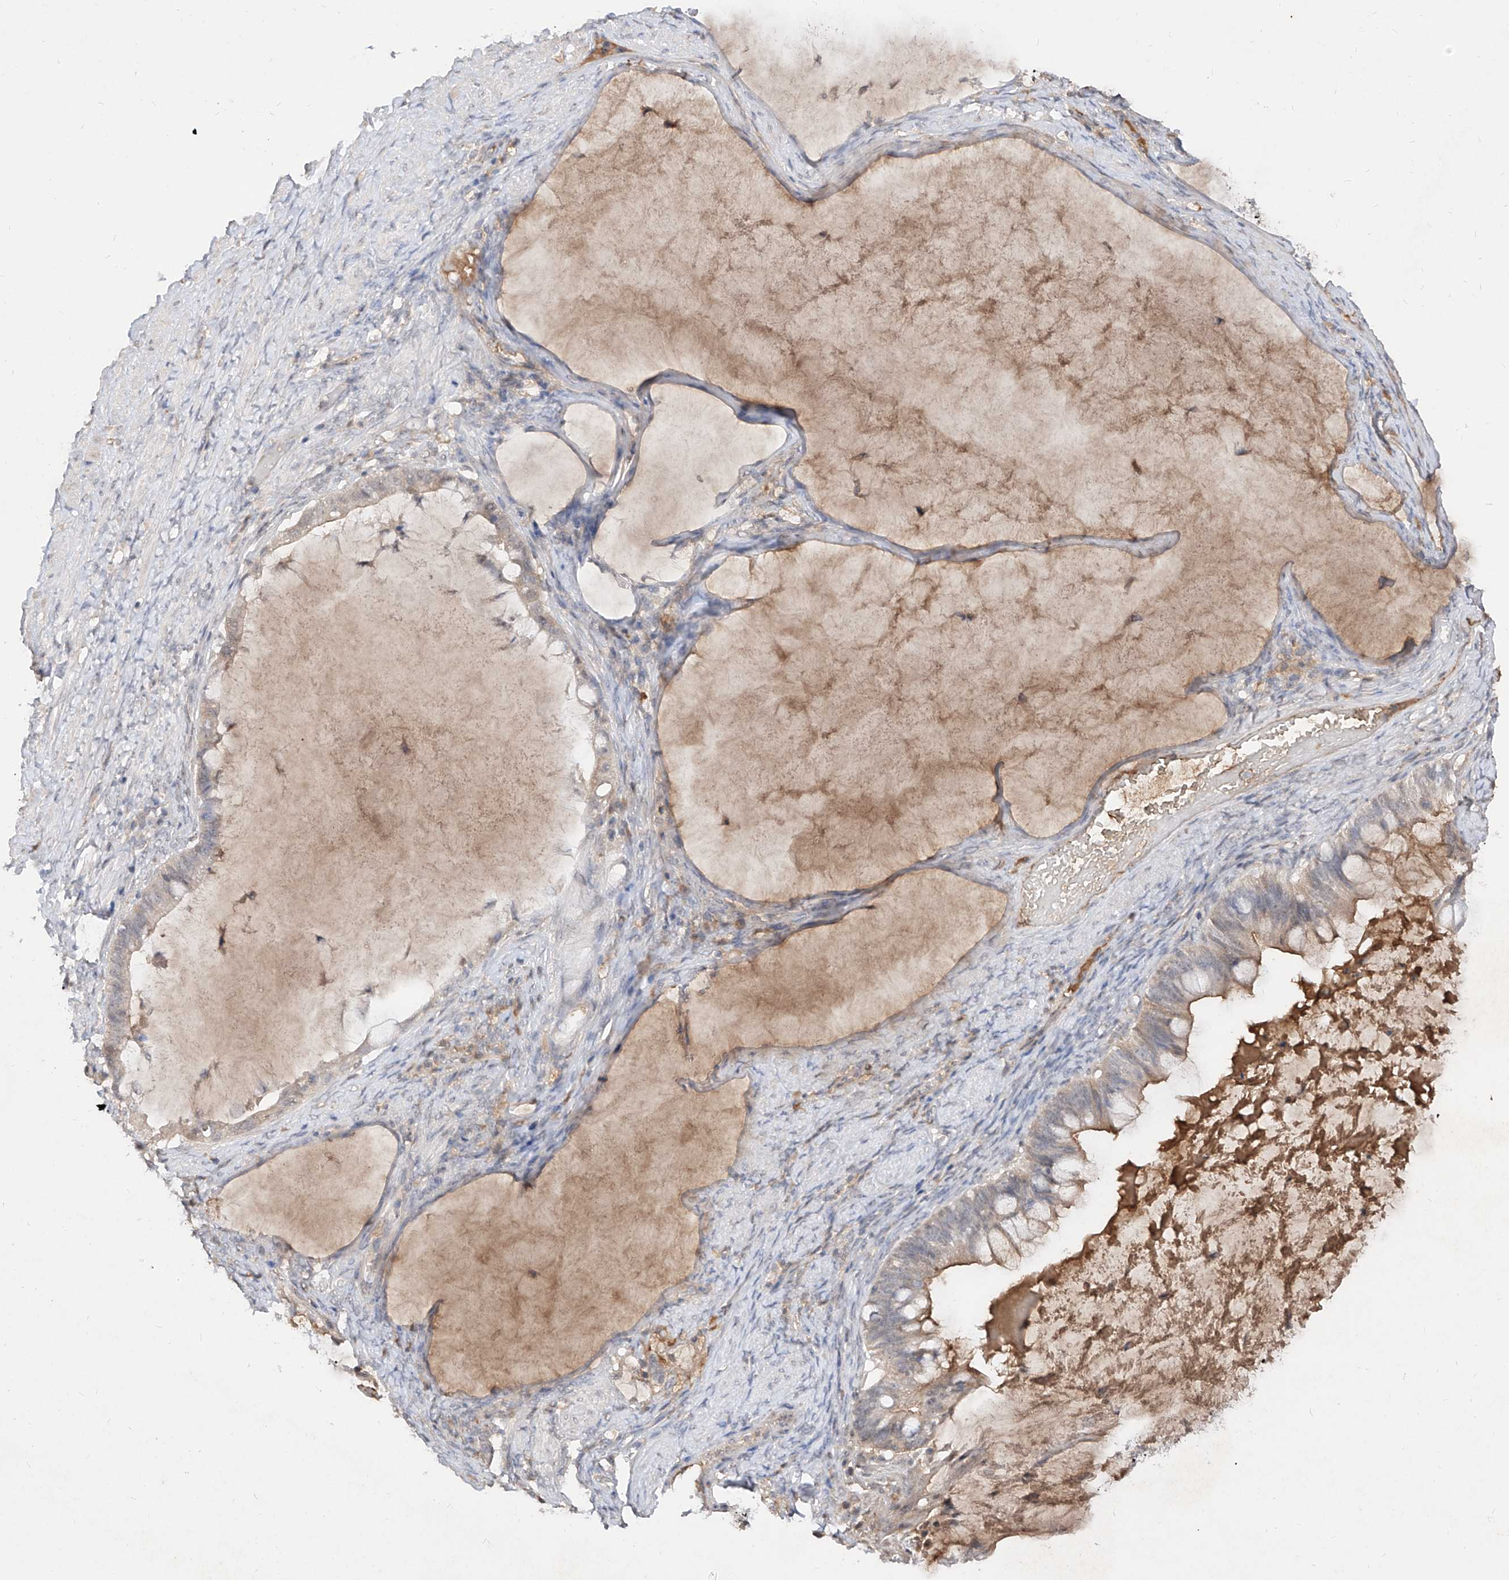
{"staining": {"intensity": "moderate", "quantity": "<25%", "location": "cytoplasmic/membranous"}, "tissue": "ovarian cancer", "cell_type": "Tumor cells", "image_type": "cancer", "snomed": [{"axis": "morphology", "description": "Cystadenocarcinoma, mucinous, NOS"}, {"axis": "topography", "description": "Ovary"}], "caption": "Tumor cells exhibit low levels of moderate cytoplasmic/membranous expression in approximately <25% of cells in human ovarian cancer (mucinous cystadenocarcinoma).", "gene": "C4A", "patient": {"sex": "female", "age": 61}}